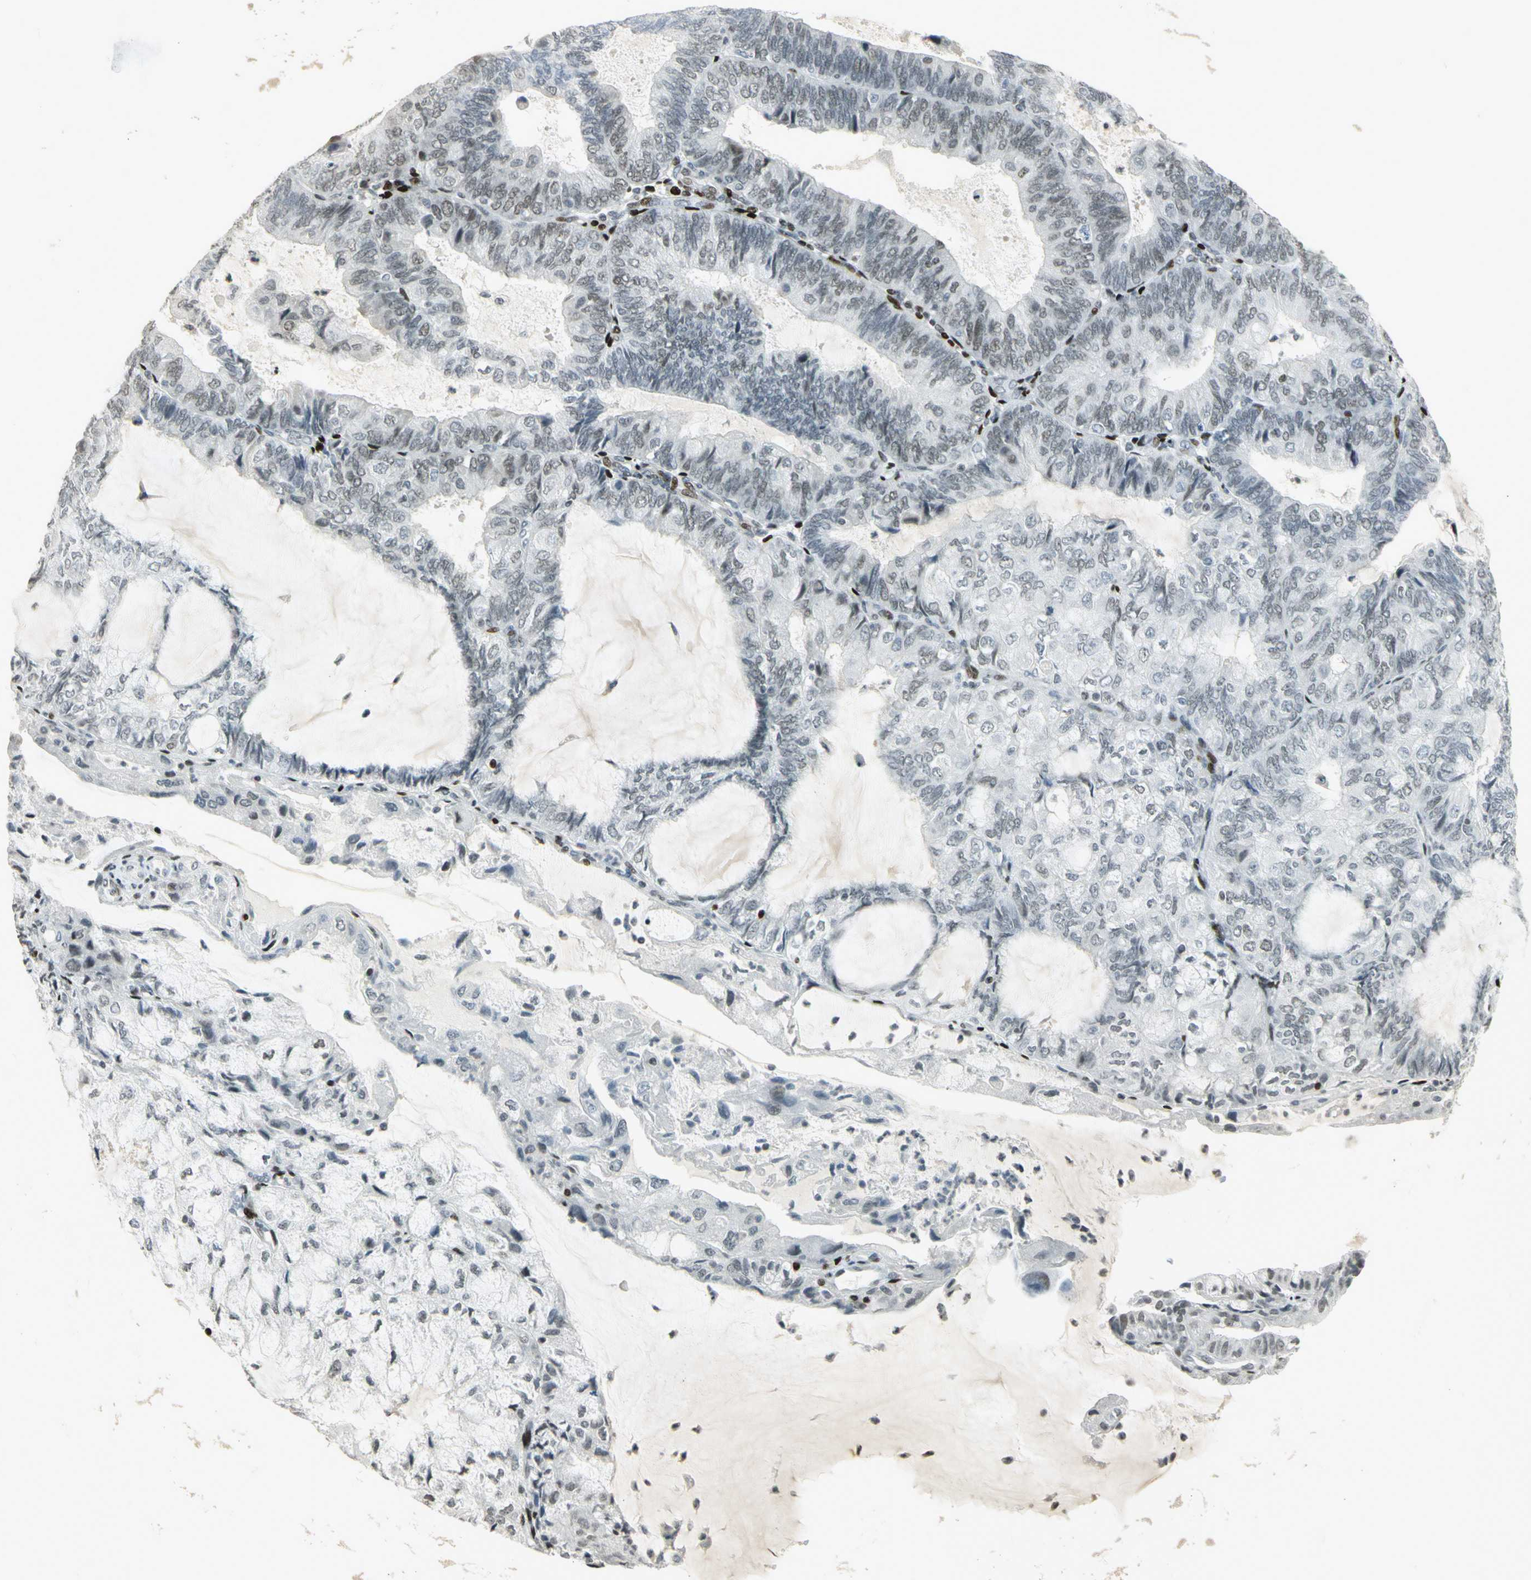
{"staining": {"intensity": "weak", "quantity": "<25%", "location": "nuclear"}, "tissue": "endometrial cancer", "cell_type": "Tumor cells", "image_type": "cancer", "snomed": [{"axis": "morphology", "description": "Adenocarcinoma, NOS"}, {"axis": "topography", "description": "Endometrium"}], "caption": "Tumor cells are negative for protein expression in human endometrial cancer. (DAB (3,3'-diaminobenzidine) IHC, high magnification).", "gene": "KDM1A", "patient": {"sex": "female", "age": 81}}